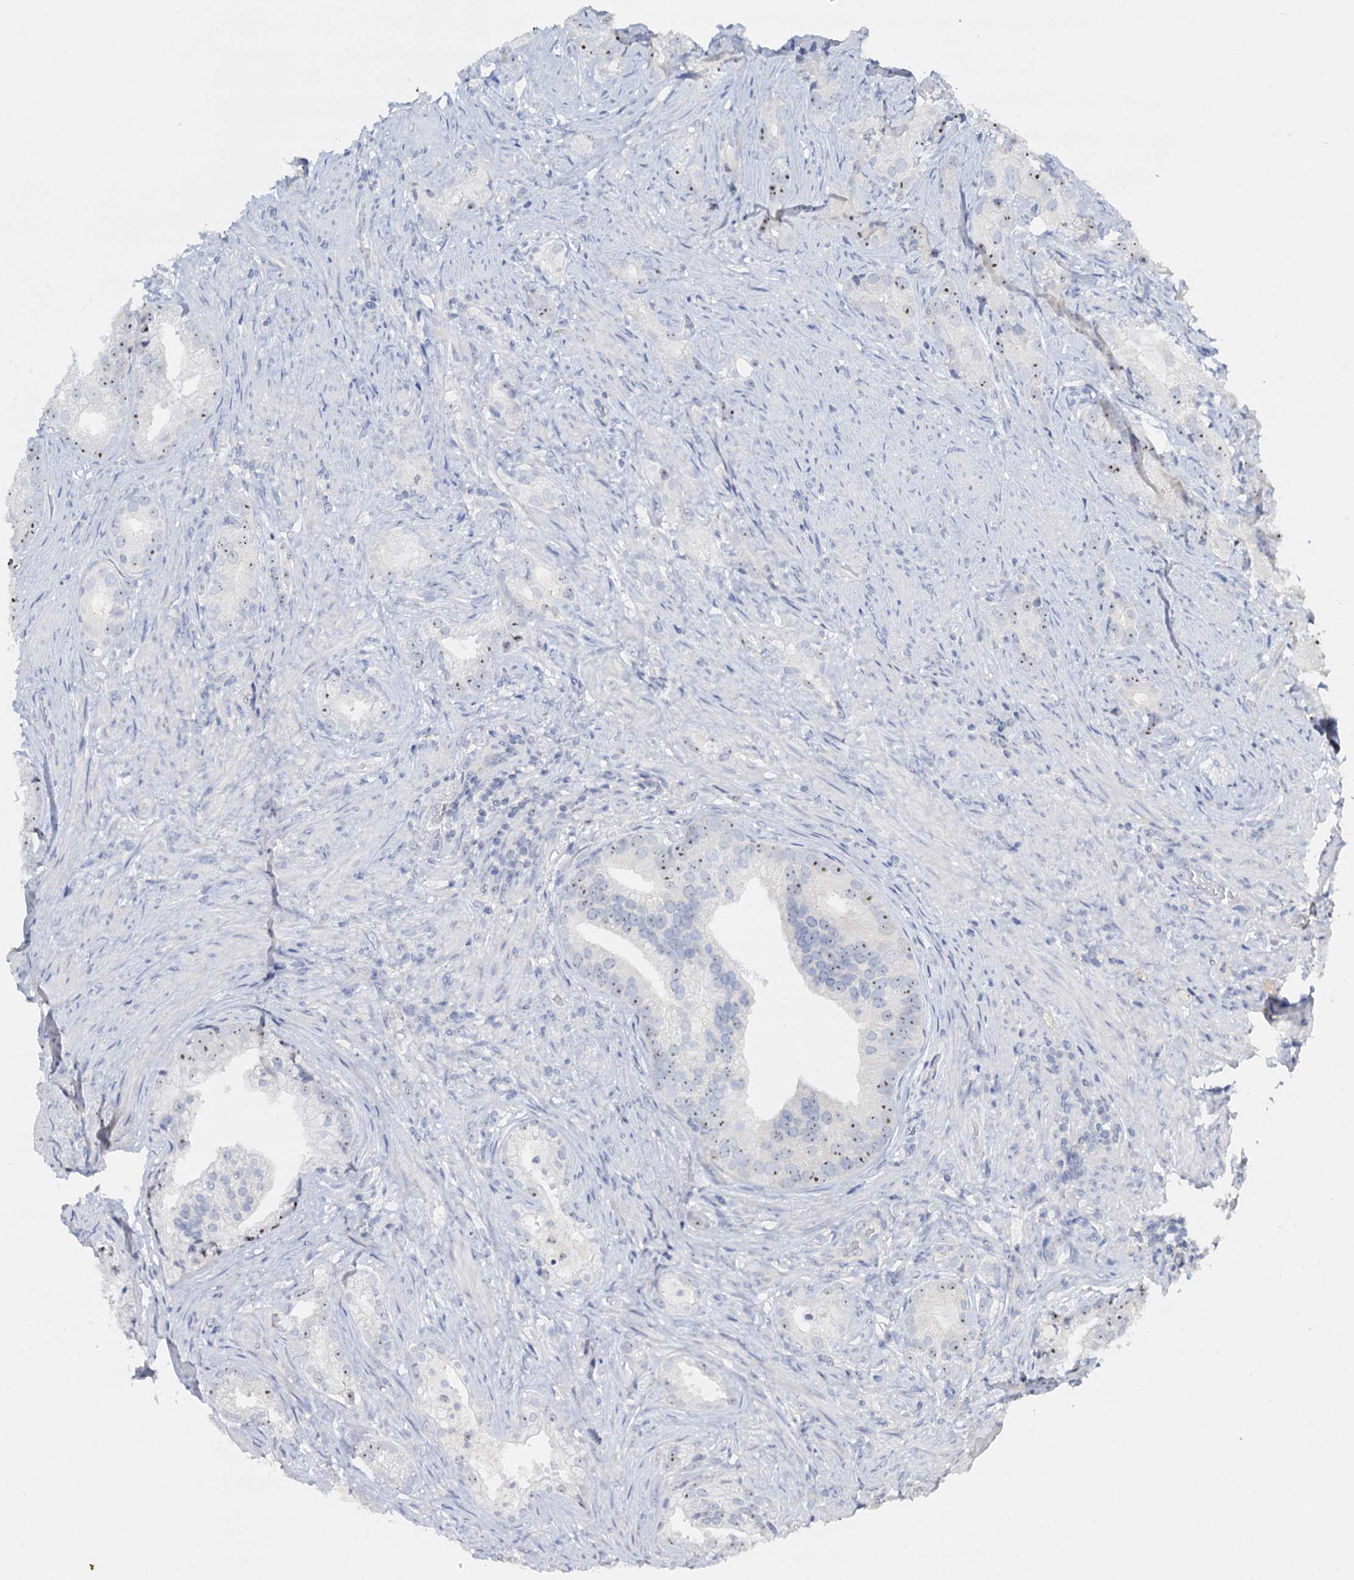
{"staining": {"intensity": "moderate", "quantity": "<25%", "location": "nuclear"}, "tissue": "prostate cancer", "cell_type": "Tumor cells", "image_type": "cancer", "snomed": [{"axis": "morphology", "description": "Adenocarcinoma, Low grade"}, {"axis": "topography", "description": "Prostate"}], "caption": "Moderate nuclear expression for a protein is present in about <25% of tumor cells of prostate adenocarcinoma (low-grade) using immunohistochemistry (IHC).", "gene": "NOP2", "patient": {"sex": "male", "age": 71}}